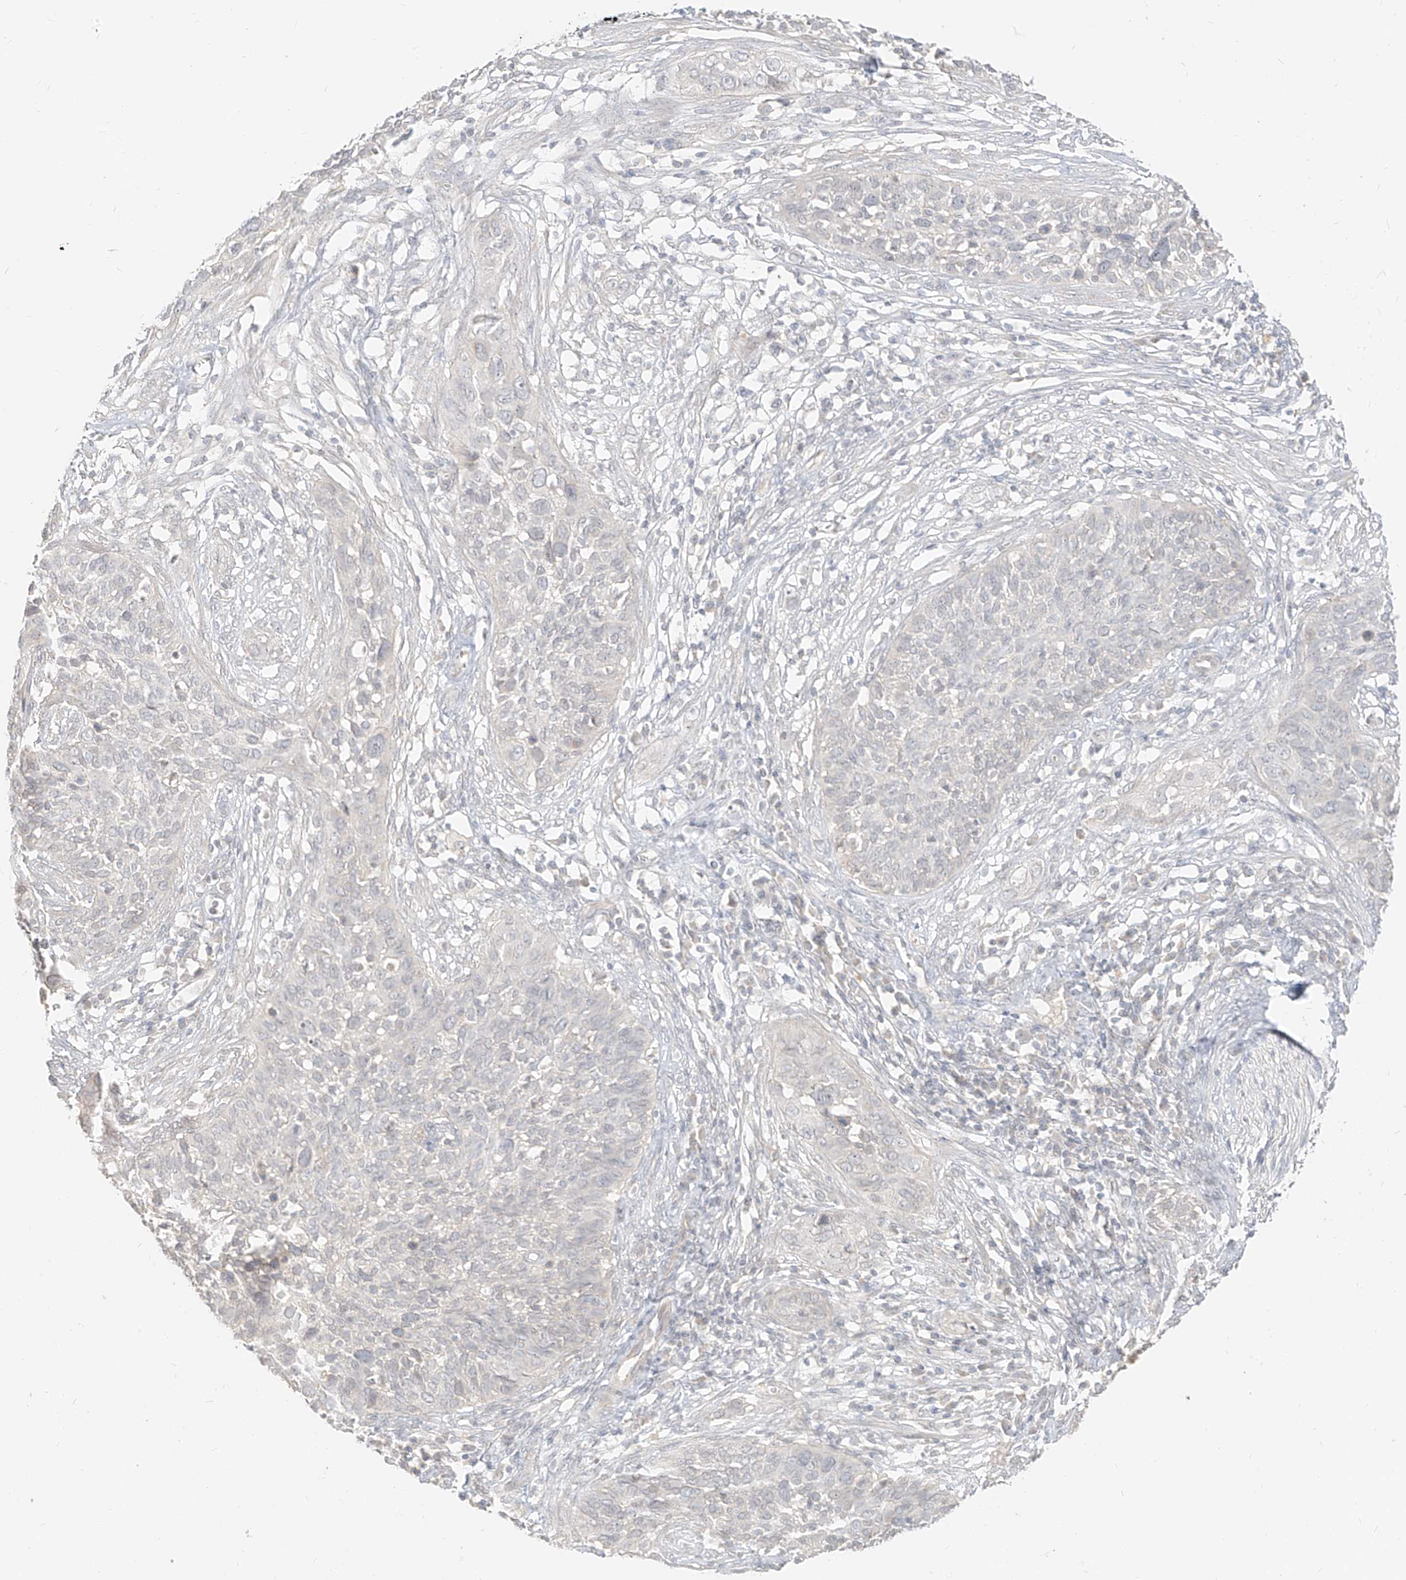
{"staining": {"intensity": "negative", "quantity": "none", "location": "none"}, "tissue": "cervical cancer", "cell_type": "Tumor cells", "image_type": "cancer", "snomed": [{"axis": "morphology", "description": "Squamous cell carcinoma, NOS"}, {"axis": "topography", "description": "Cervix"}], "caption": "There is no significant expression in tumor cells of cervical cancer.", "gene": "LIPT1", "patient": {"sex": "female", "age": 34}}